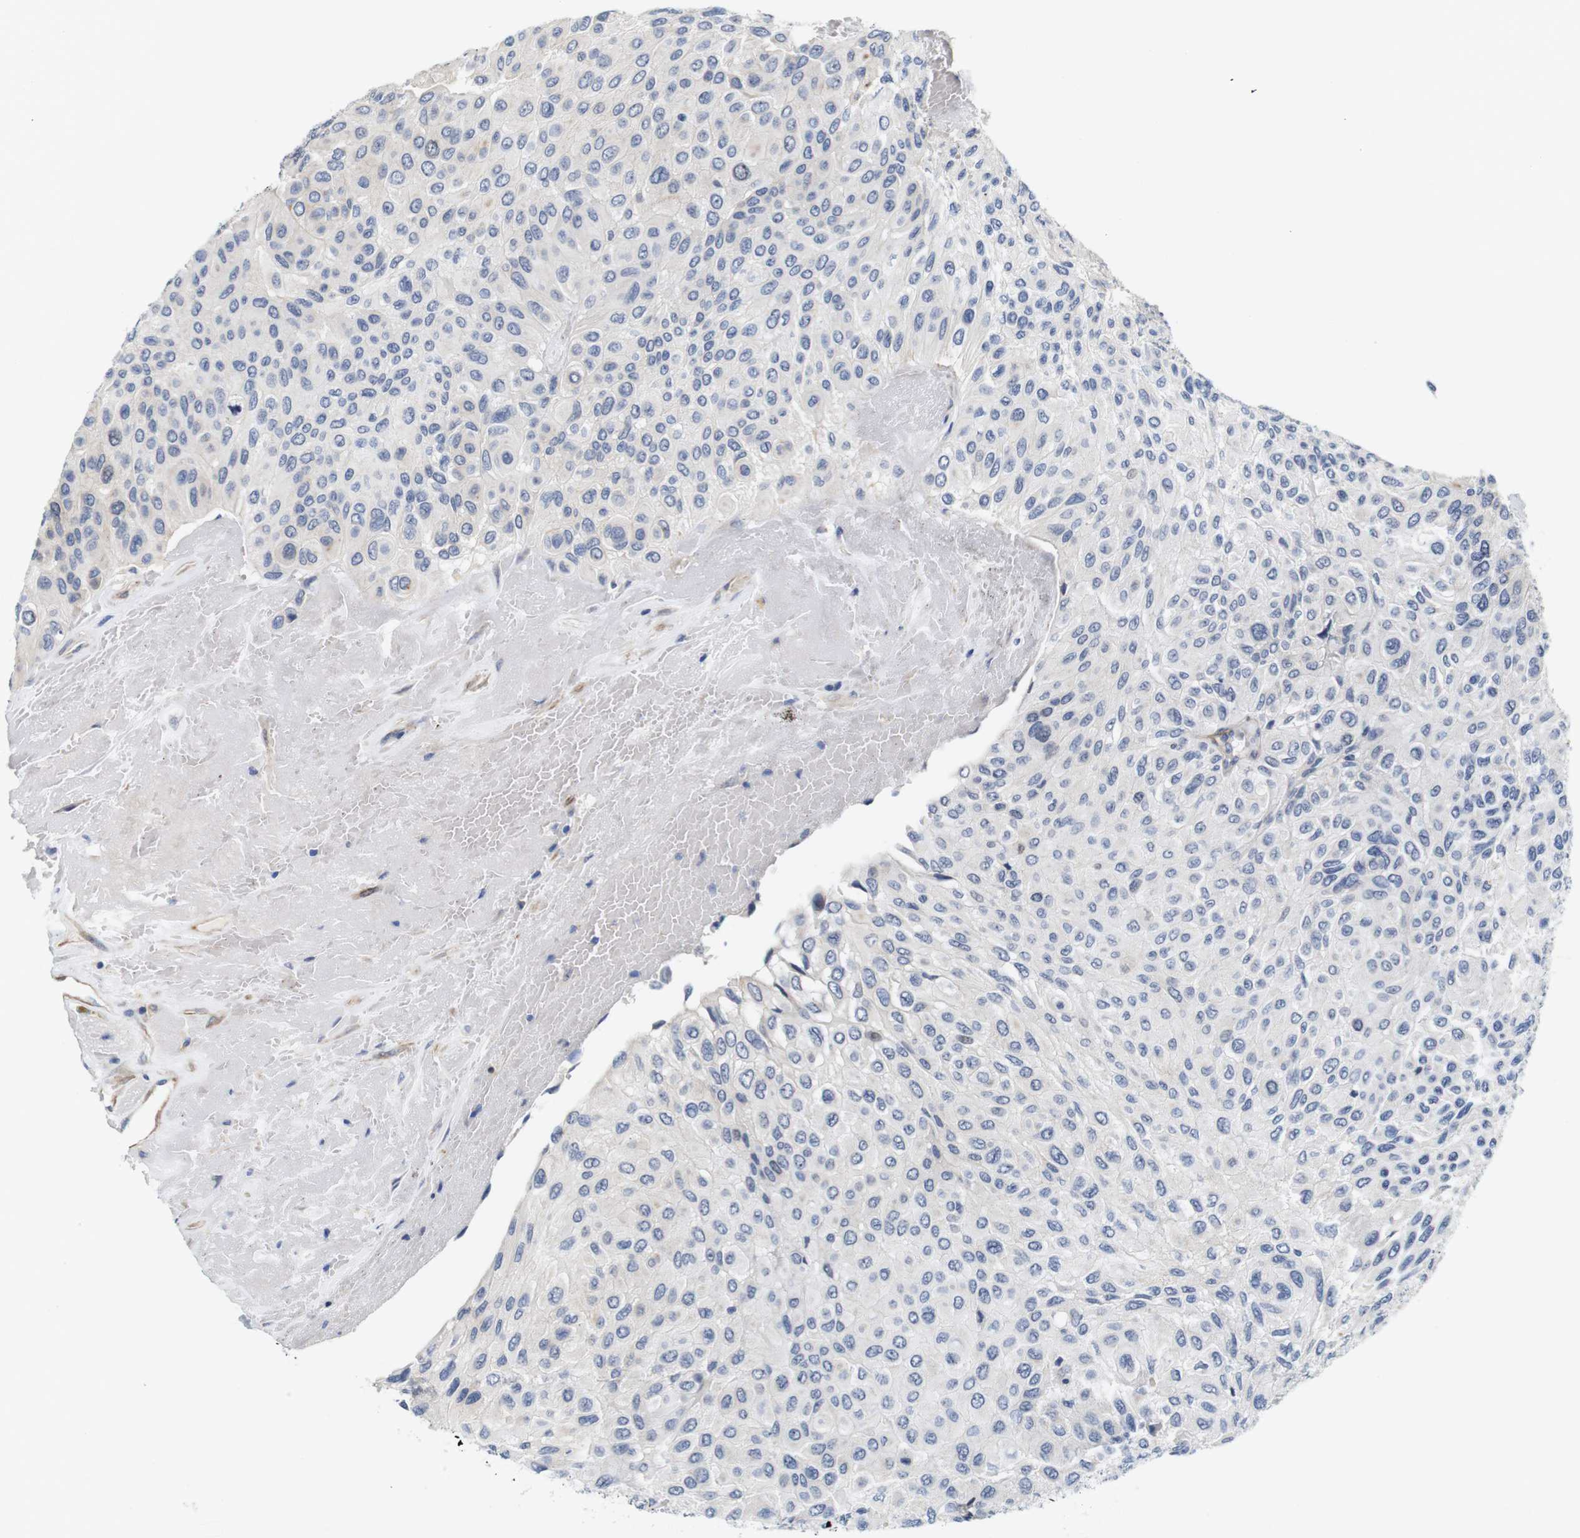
{"staining": {"intensity": "weak", "quantity": "<25%", "location": "cytoplasmic/membranous"}, "tissue": "urothelial cancer", "cell_type": "Tumor cells", "image_type": "cancer", "snomed": [{"axis": "morphology", "description": "Urothelial carcinoma, High grade"}, {"axis": "topography", "description": "Urinary bladder"}], "caption": "Photomicrograph shows no protein staining in tumor cells of high-grade urothelial carcinoma tissue.", "gene": "CYB561", "patient": {"sex": "male", "age": 66}}